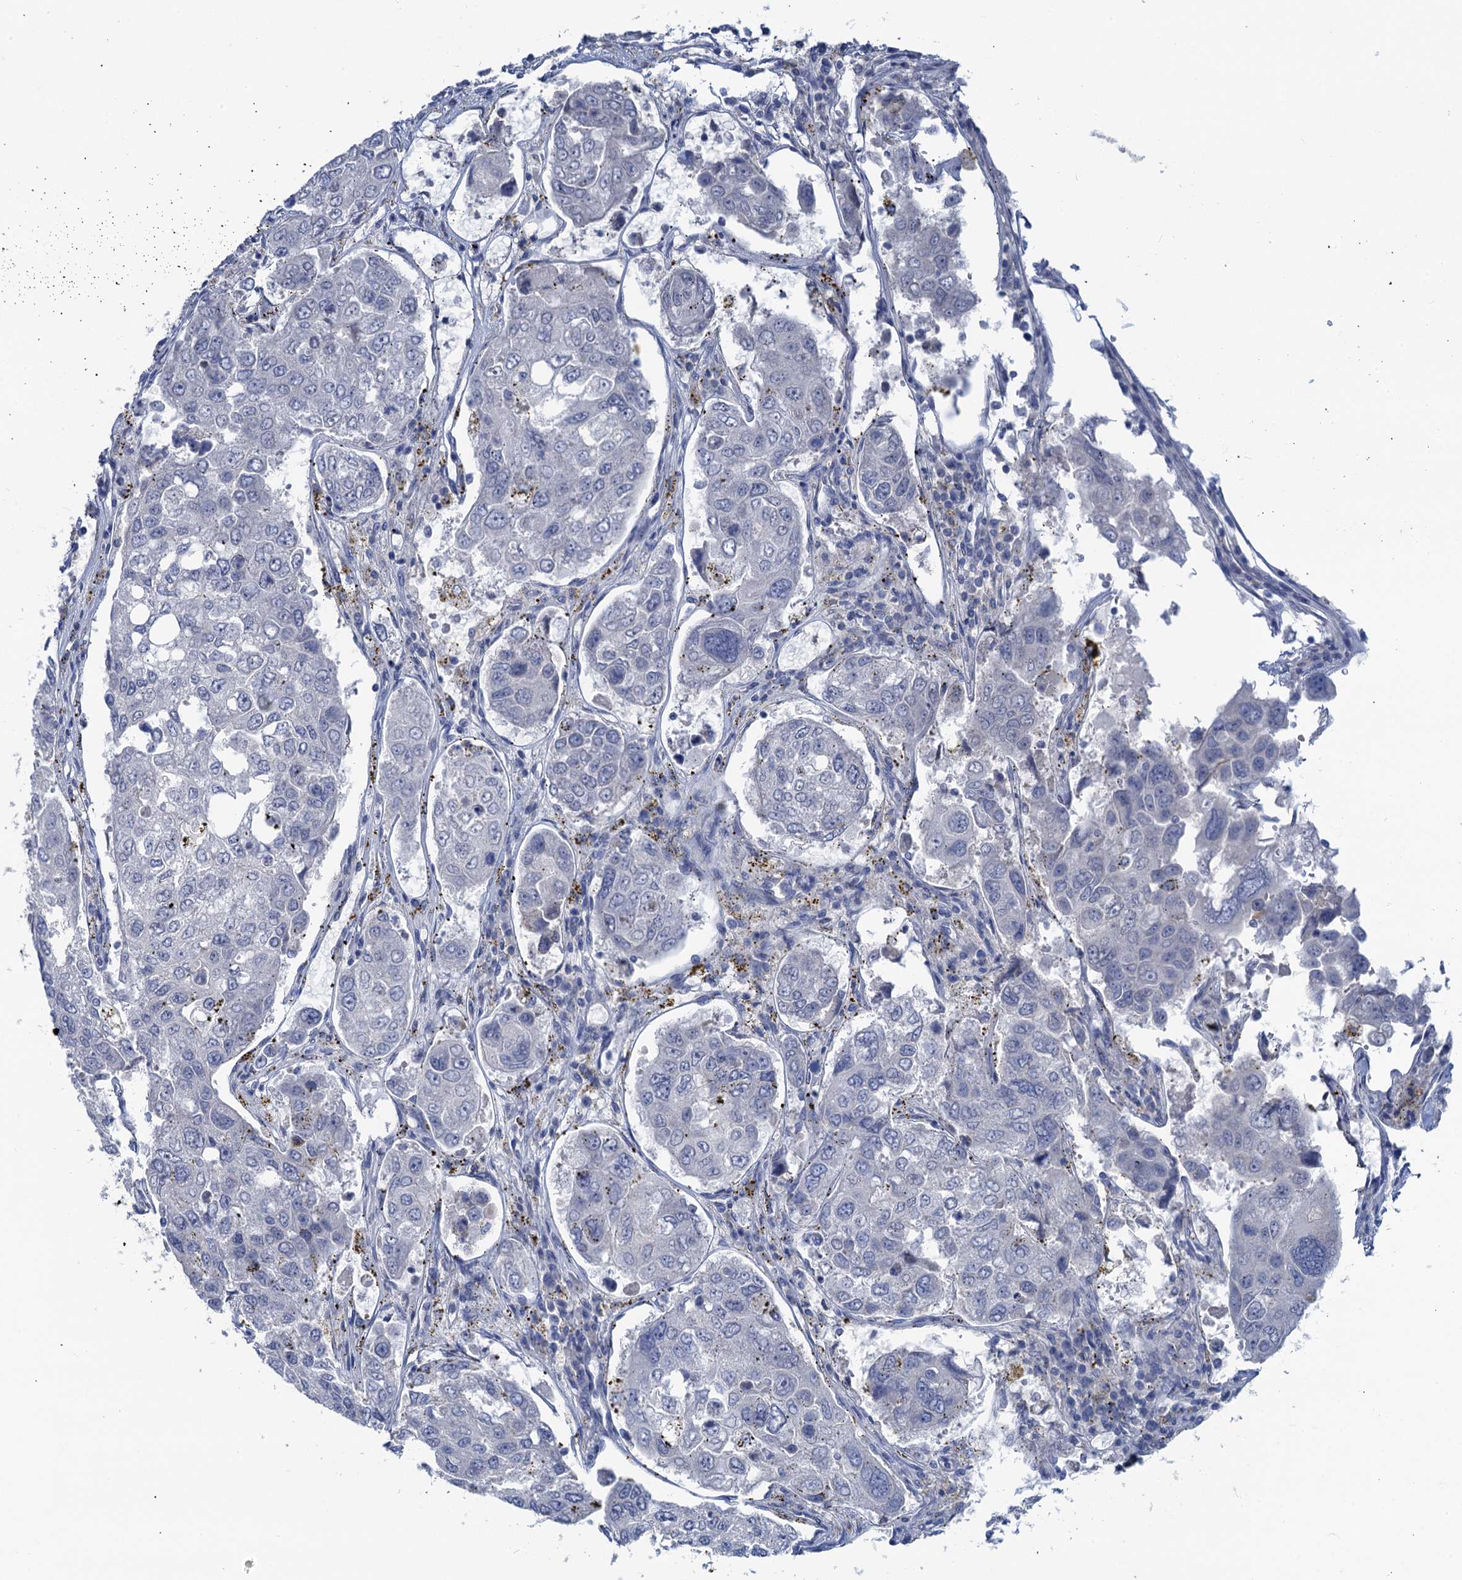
{"staining": {"intensity": "negative", "quantity": "none", "location": "none"}, "tissue": "urothelial cancer", "cell_type": "Tumor cells", "image_type": "cancer", "snomed": [{"axis": "morphology", "description": "Urothelial carcinoma, High grade"}, {"axis": "topography", "description": "Lymph node"}, {"axis": "topography", "description": "Urinary bladder"}], "caption": "A photomicrograph of human urothelial carcinoma (high-grade) is negative for staining in tumor cells. The staining was performed using DAB (3,3'-diaminobenzidine) to visualize the protein expression in brown, while the nuclei were stained in blue with hematoxylin (Magnification: 20x).", "gene": "TOX3", "patient": {"sex": "male", "age": 51}}